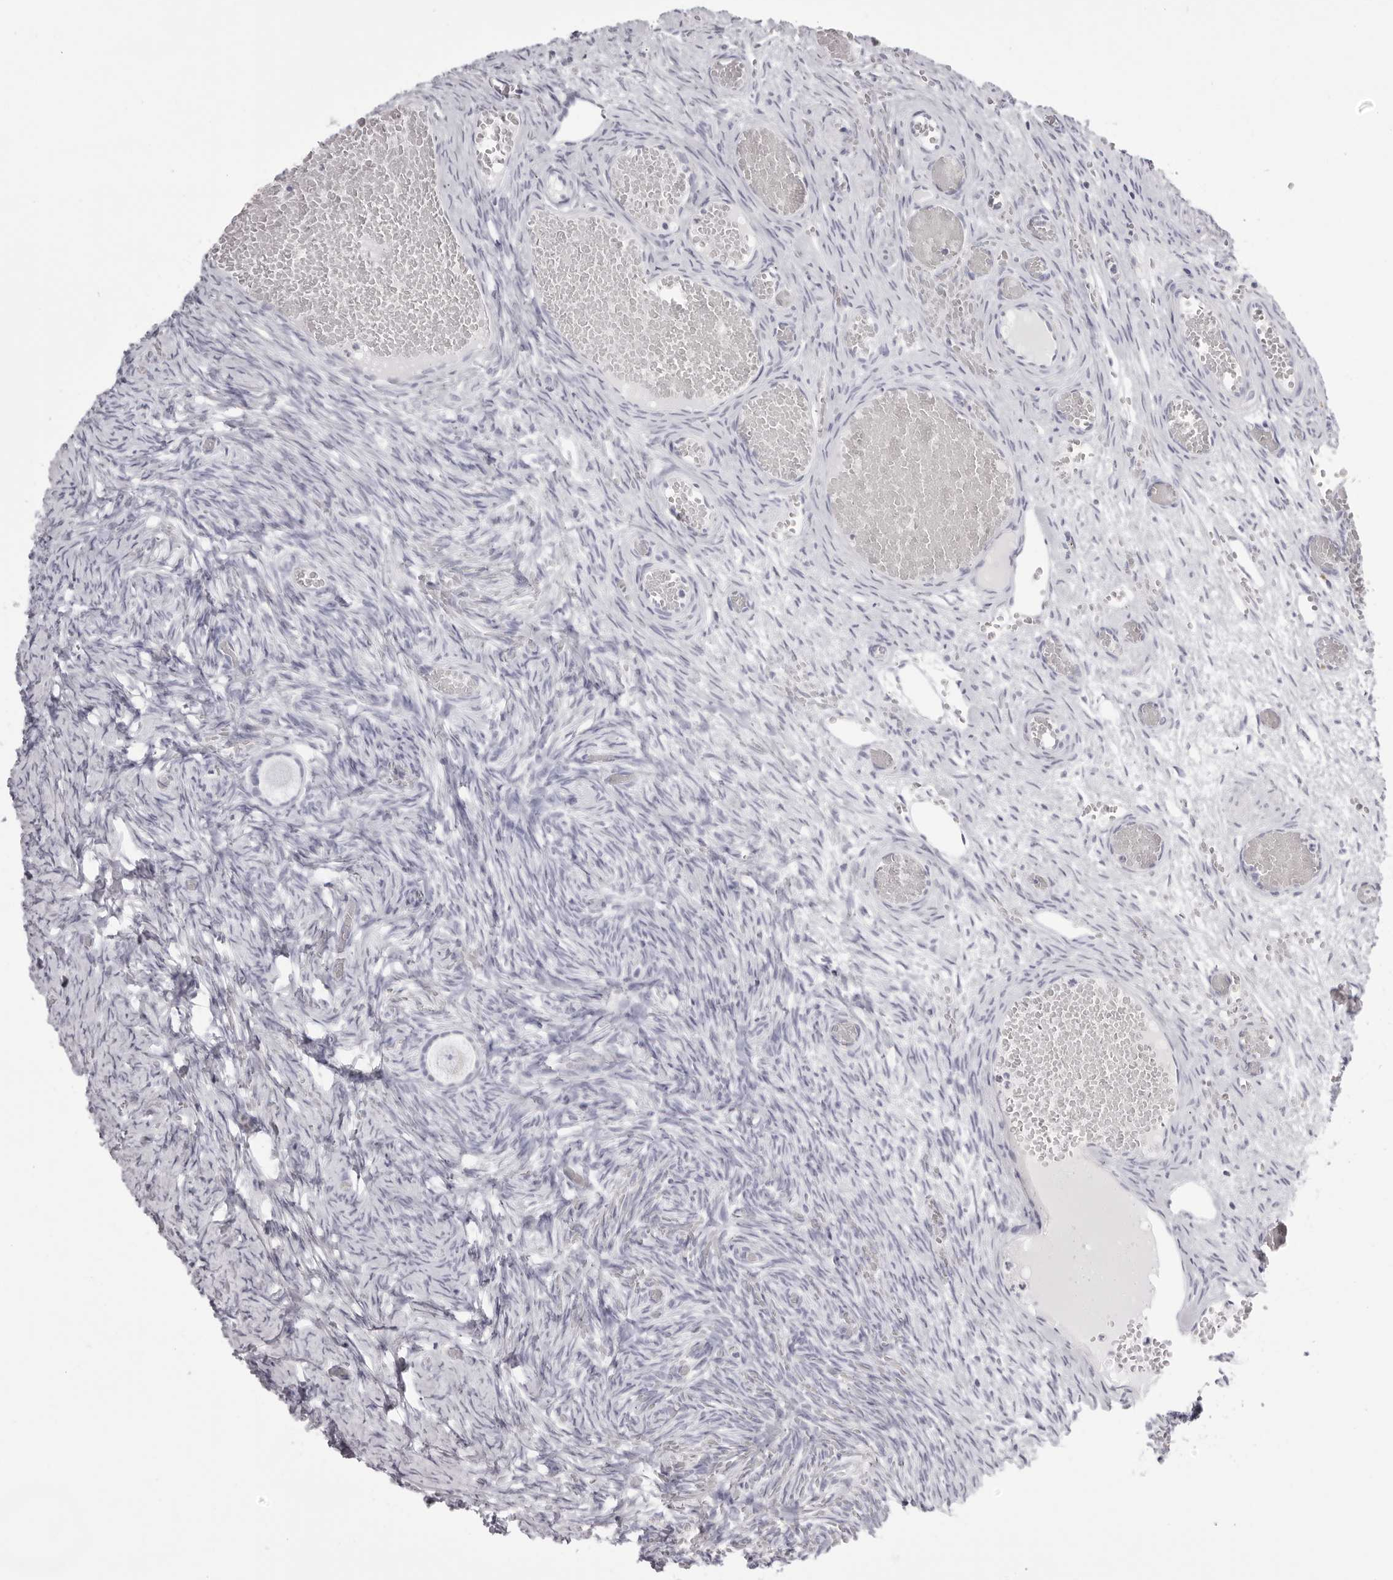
{"staining": {"intensity": "negative", "quantity": "none", "location": "none"}, "tissue": "ovary", "cell_type": "Follicle cells", "image_type": "normal", "snomed": [{"axis": "morphology", "description": "Adenocarcinoma, NOS"}, {"axis": "topography", "description": "Endometrium"}], "caption": "Immunohistochemical staining of normal ovary reveals no significant expression in follicle cells.", "gene": "TMOD4", "patient": {"sex": "female", "age": 32}}